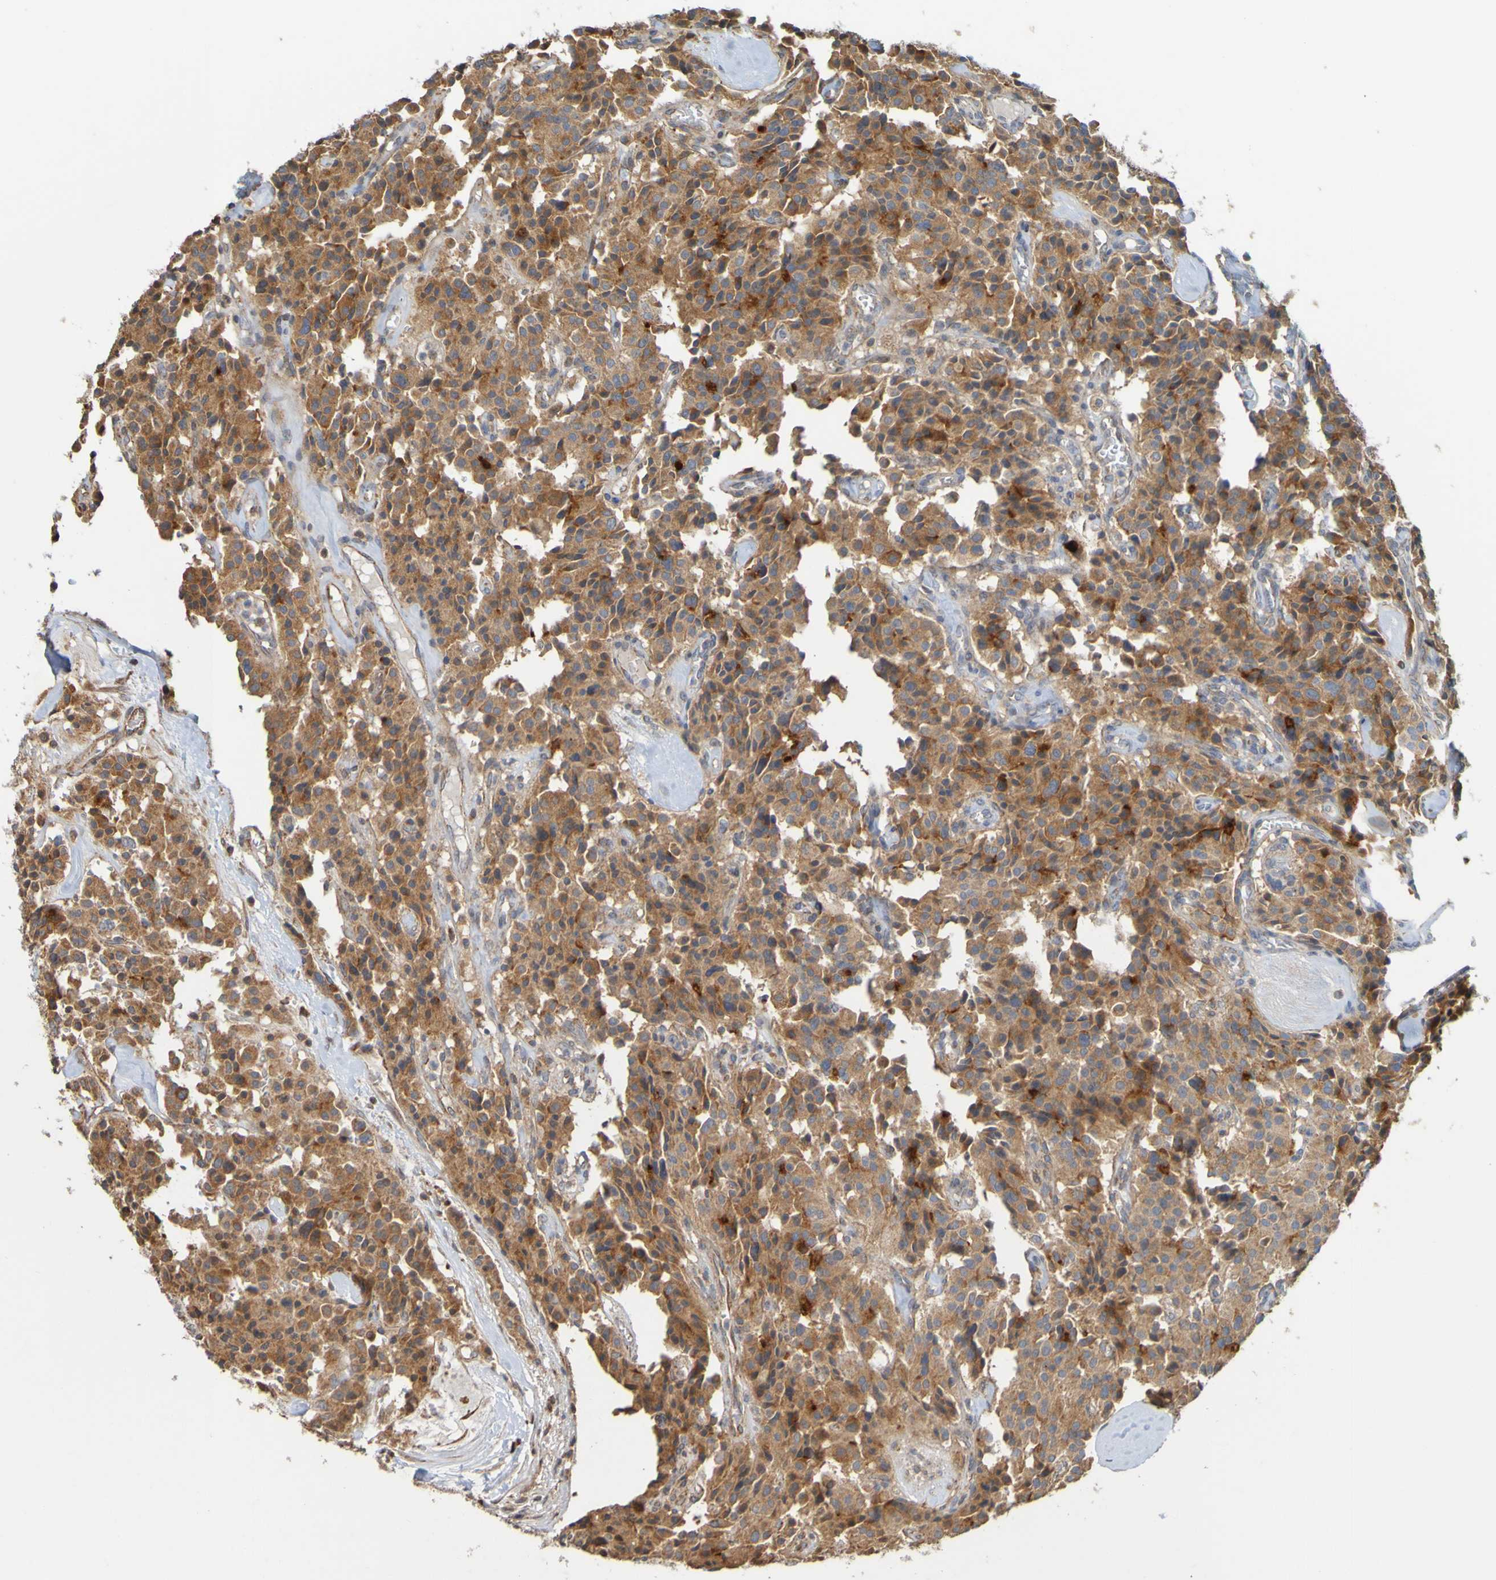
{"staining": {"intensity": "moderate", "quantity": ">75%", "location": "cytoplasmic/membranous"}, "tissue": "carcinoid", "cell_type": "Tumor cells", "image_type": "cancer", "snomed": [{"axis": "morphology", "description": "Carcinoid, malignant, NOS"}, {"axis": "topography", "description": "Lung"}], "caption": "Immunohistochemical staining of malignant carcinoid demonstrates medium levels of moderate cytoplasmic/membranous protein positivity in about >75% of tumor cells. The protein is stained brown, and the nuclei are stained in blue (DAB (3,3'-diaminobenzidine) IHC with brightfield microscopy, high magnification).", "gene": "TMBIM1", "patient": {"sex": "male", "age": 30}}